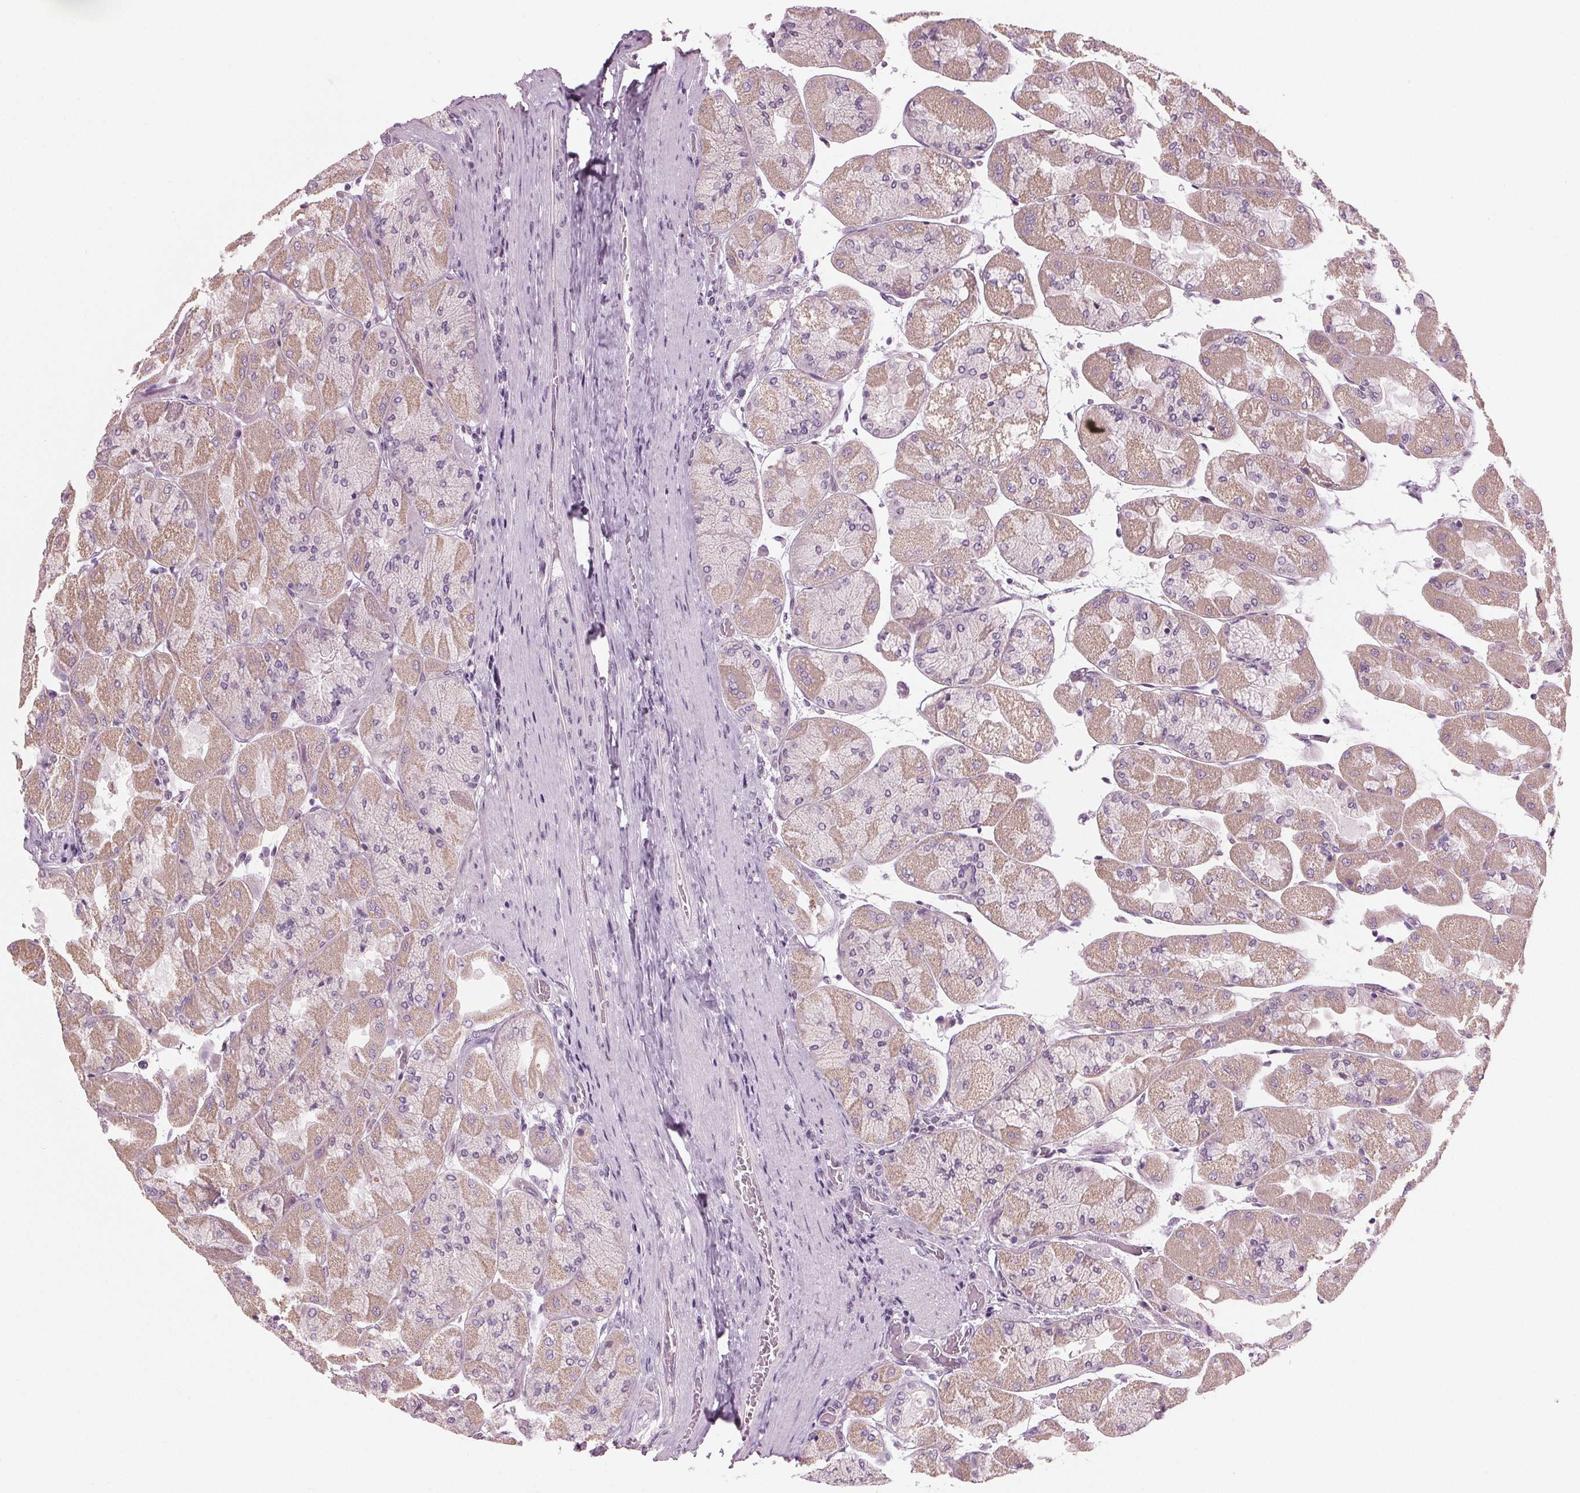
{"staining": {"intensity": "moderate", "quantity": "25%-75%", "location": "cytoplasmic/membranous"}, "tissue": "stomach", "cell_type": "Glandular cells", "image_type": "normal", "snomed": [{"axis": "morphology", "description": "Normal tissue, NOS"}, {"axis": "topography", "description": "Stomach"}], "caption": "Normal stomach was stained to show a protein in brown. There is medium levels of moderate cytoplasmic/membranous staining in about 25%-75% of glandular cells.", "gene": "PRAP1", "patient": {"sex": "female", "age": 61}}